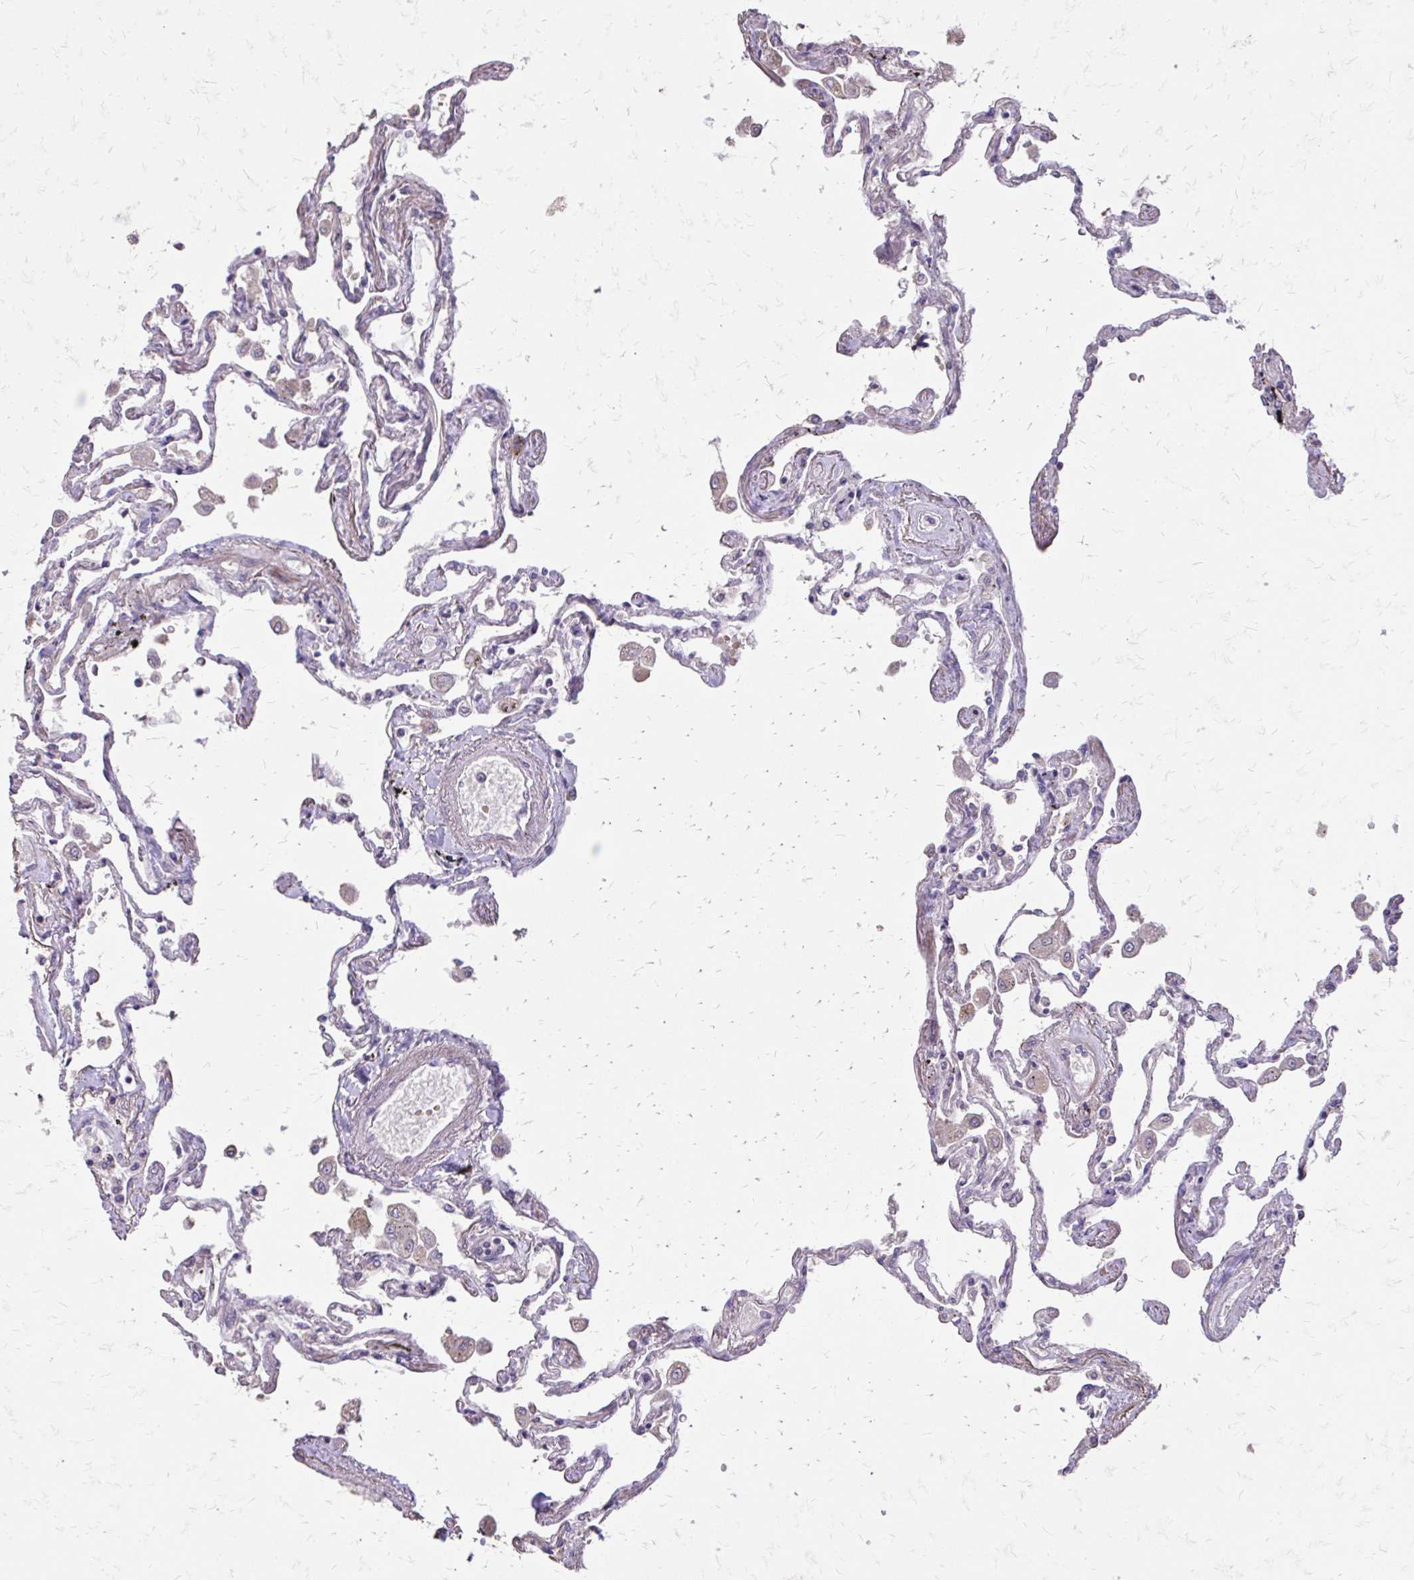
{"staining": {"intensity": "negative", "quantity": "none", "location": "none"}, "tissue": "lung", "cell_type": "Alveolar cells", "image_type": "normal", "snomed": [{"axis": "morphology", "description": "Normal tissue, NOS"}, {"axis": "morphology", "description": "Adenocarcinoma, NOS"}, {"axis": "topography", "description": "Cartilage tissue"}, {"axis": "topography", "description": "Lung"}], "caption": "A high-resolution photomicrograph shows immunohistochemistry staining of unremarkable lung, which reveals no significant staining in alveolar cells. Brightfield microscopy of immunohistochemistry (IHC) stained with DAB (brown) and hematoxylin (blue), captured at high magnification.", "gene": "MYORG", "patient": {"sex": "female", "age": 67}}